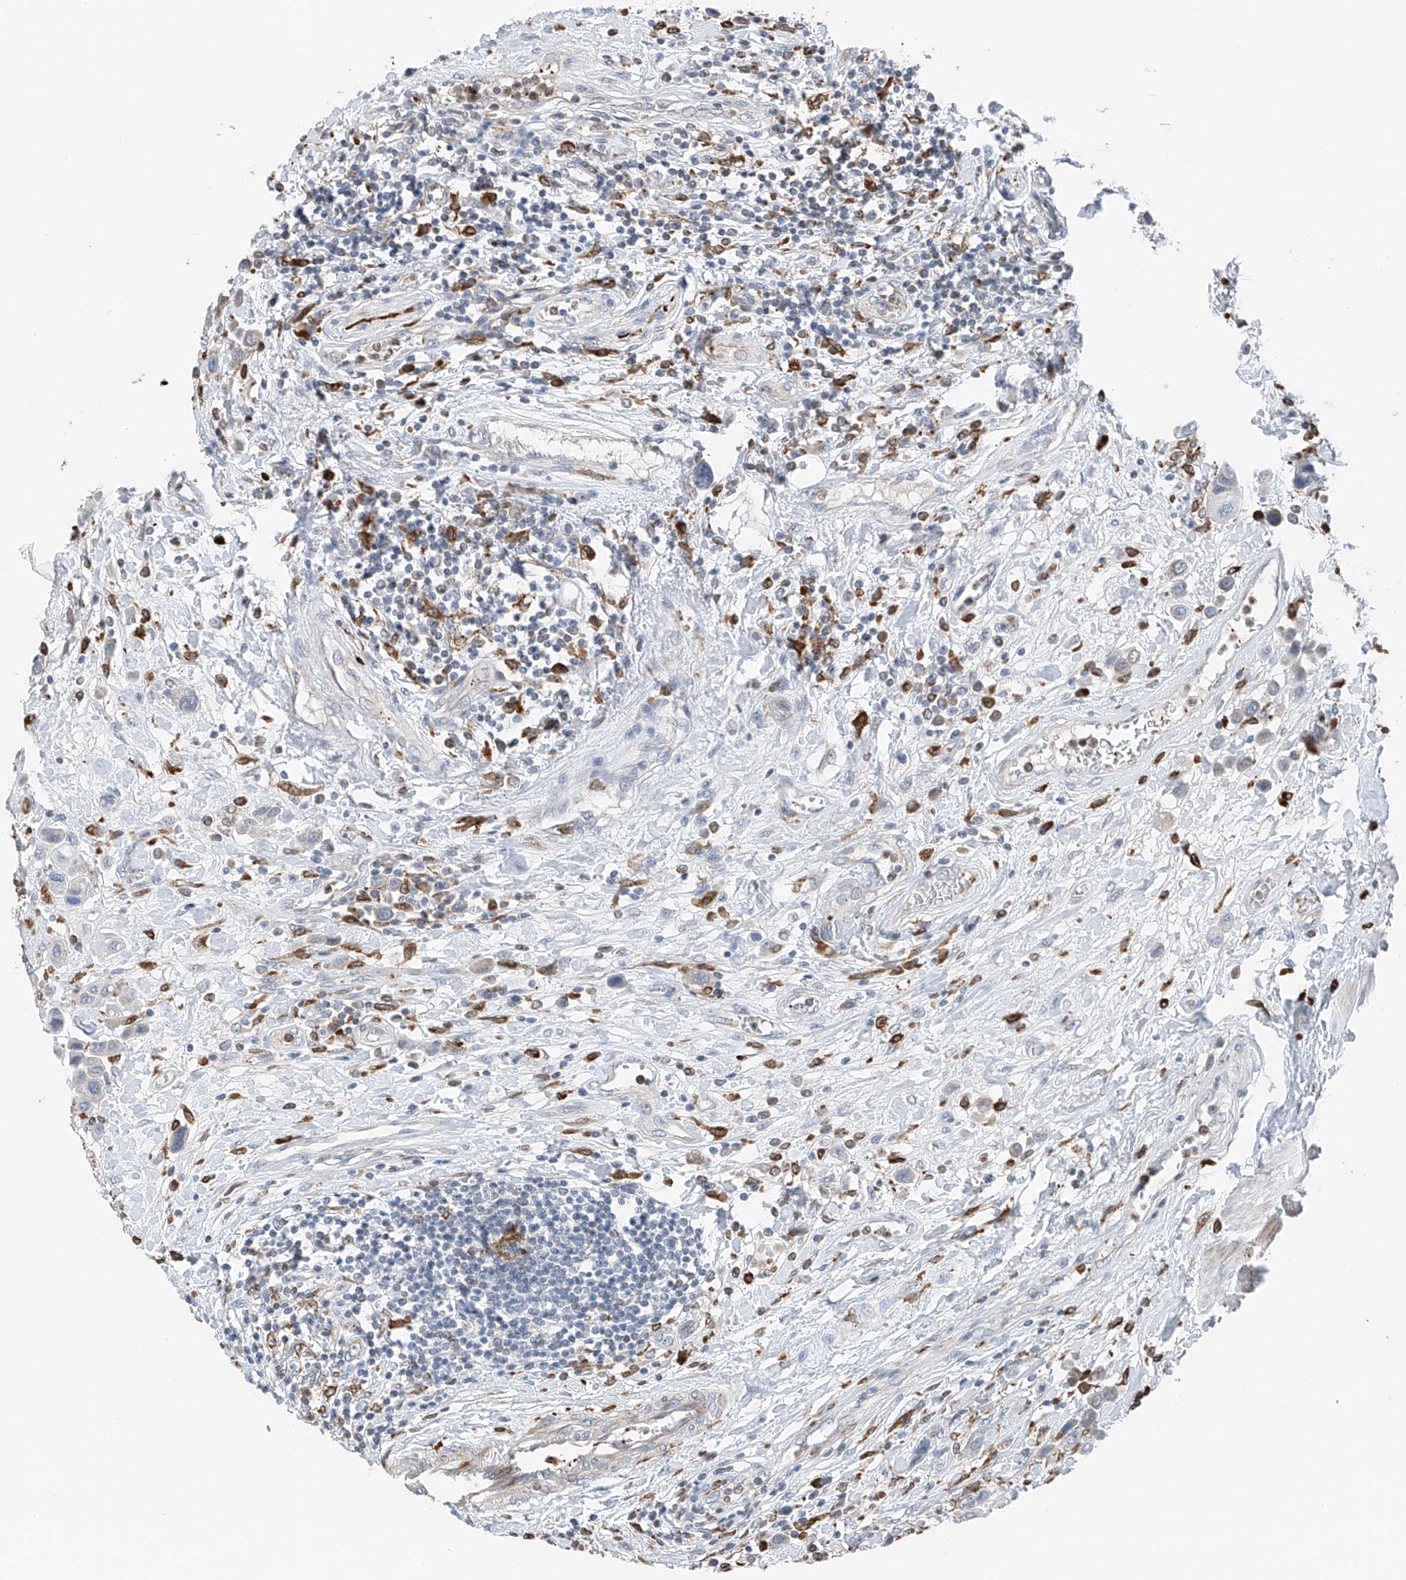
{"staining": {"intensity": "negative", "quantity": "none", "location": "none"}, "tissue": "urothelial cancer", "cell_type": "Tumor cells", "image_type": "cancer", "snomed": [{"axis": "morphology", "description": "Urothelial carcinoma, High grade"}, {"axis": "topography", "description": "Urinary bladder"}], "caption": "Immunohistochemistry (IHC) photomicrograph of neoplastic tissue: urothelial cancer stained with DAB reveals no significant protein expression in tumor cells.", "gene": "TBXAS1", "patient": {"sex": "male", "age": 50}}